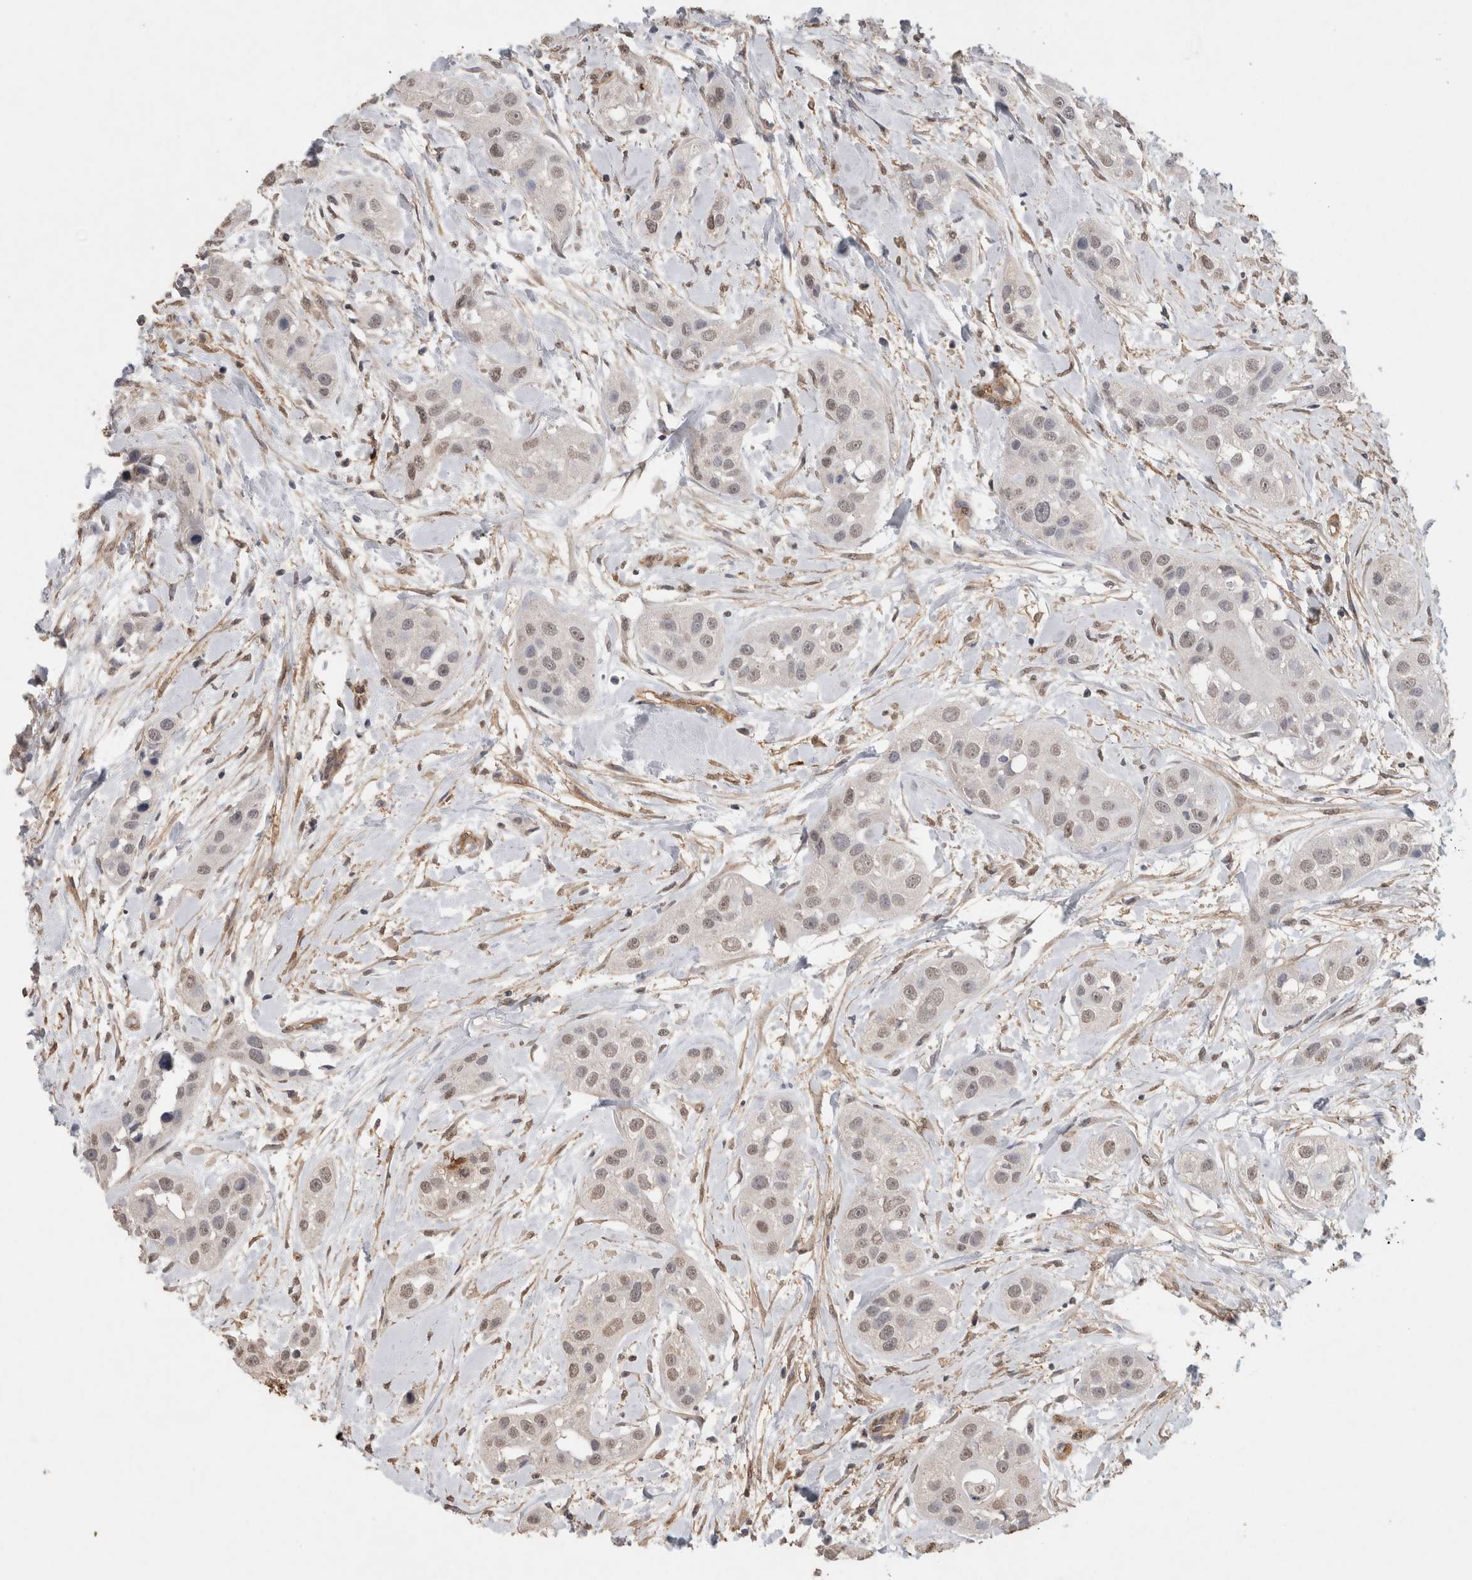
{"staining": {"intensity": "weak", "quantity": "25%-75%", "location": "nuclear"}, "tissue": "head and neck cancer", "cell_type": "Tumor cells", "image_type": "cancer", "snomed": [{"axis": "morphology", "description": "Normal tissue, NOS"}, {"axis": "morphology", "description": "Squamous cell carcinoma, NOS"}, {"axis": "topography", "description": "Skeletal muscle"}, {"axis": "topography", "description": "Head-Neck"}], "caption": "Protein staining of head and neck cancer tissue reveals weak nuclear positivity in approximately 25%-75% of tumor cells. Nuclei are stained in blue.", "gene": "RECK", "patient": {"sex": "male", "age": 51}}